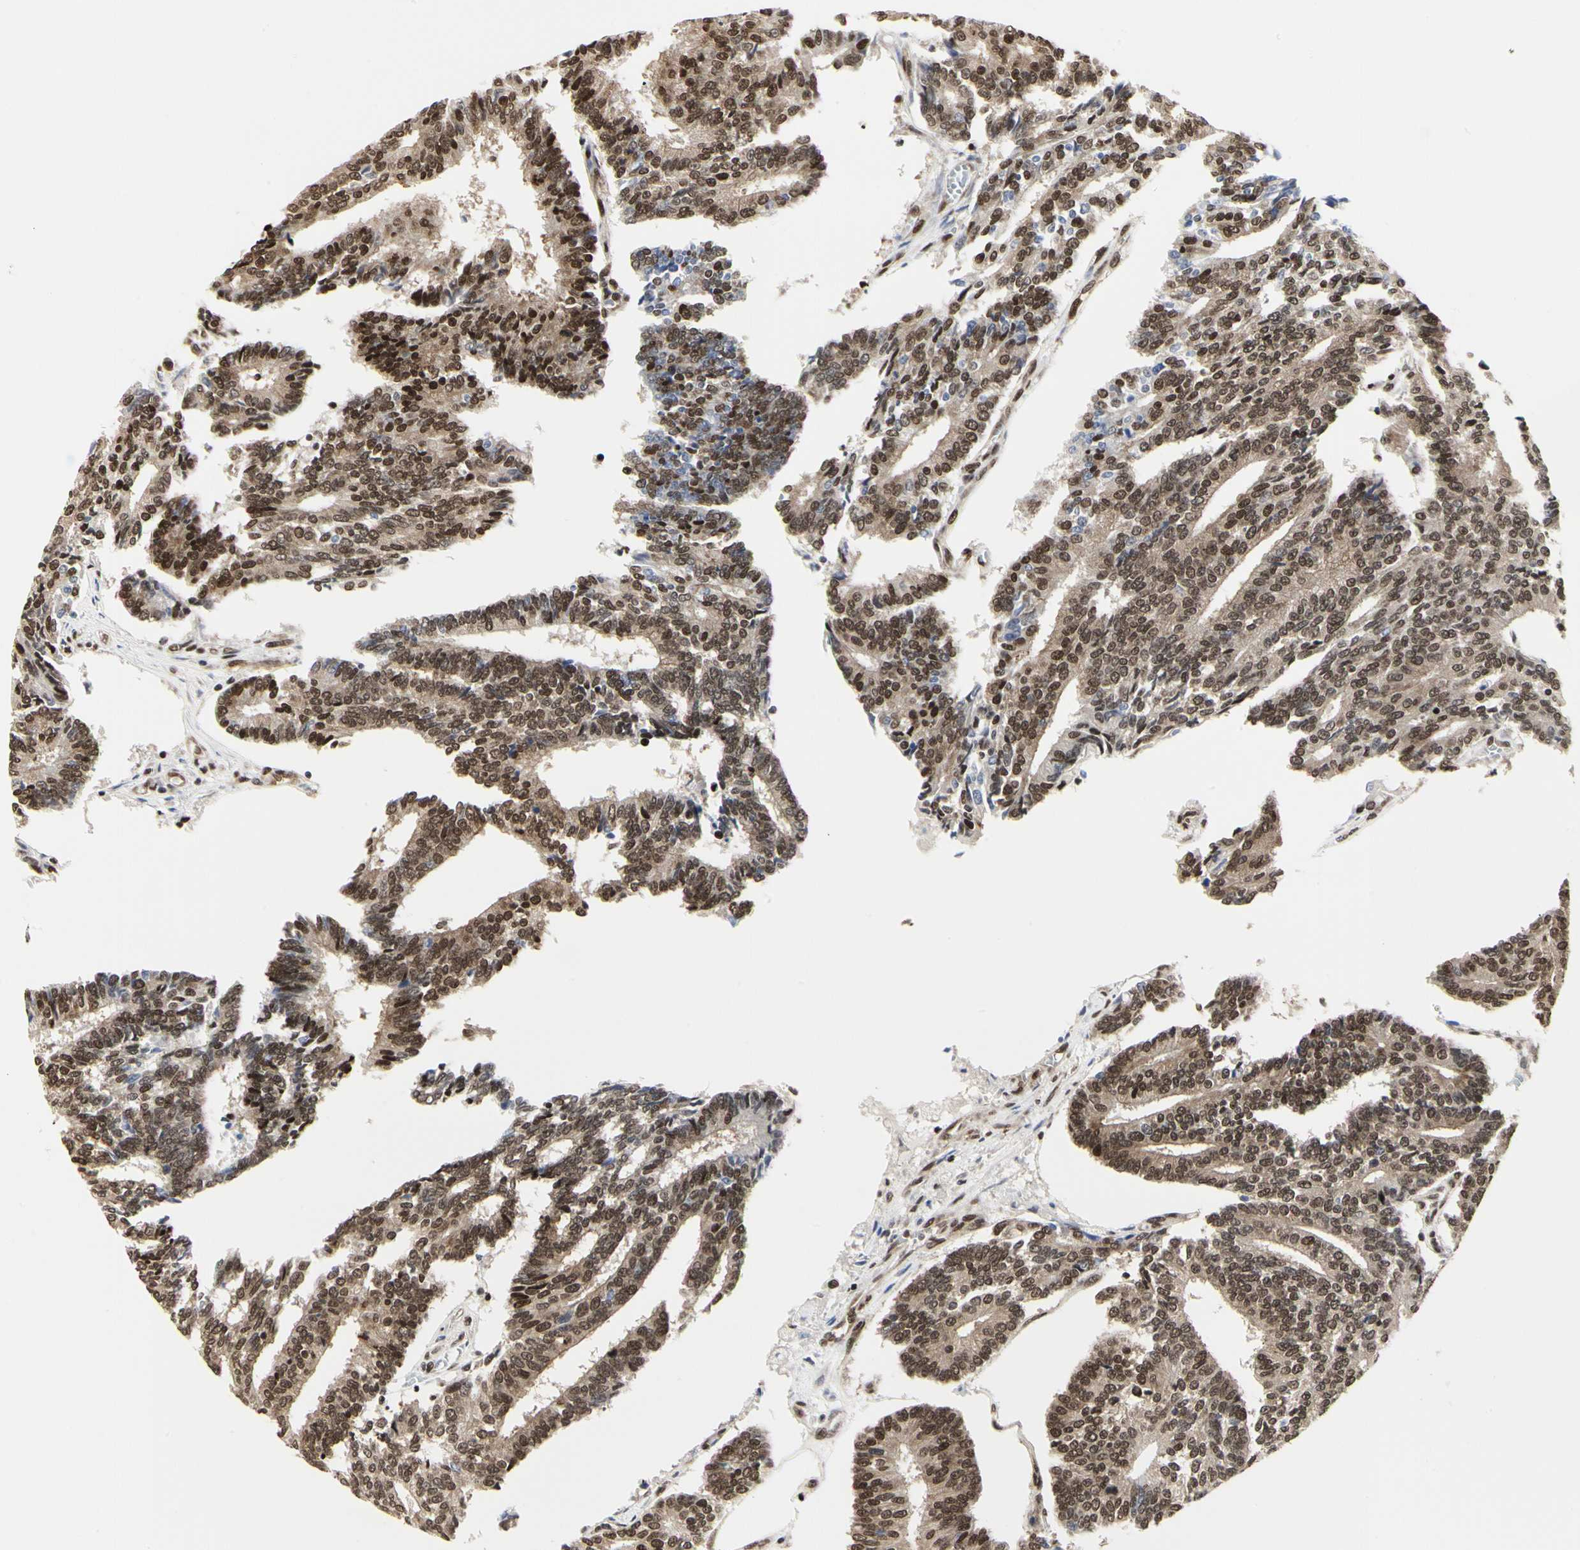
{"staining": {"intensity": "strong", "quantity": ">75%", "location": "cytoplasmic/membranous,nuclear"}, "tissue": "prostate cancer", "cell_type": "Tumor cells", "image_type": "cancer", "snomed": [{"axis": "morphology", "description": "Adenocarcinoma, High grade"}, {"axis": "topography", "description": "Prostate"}], "caption": "A brown stain shows strong cytoplasmic/membranous and nuclear positivity of a protein in human prostate adenocarcinoma (high-grade) tumor cells. (DAB = brown stain, brightfield microscopy at high magnification).", "gene": "PRMT3", "patient": {"sex": "male", "age": 55}}